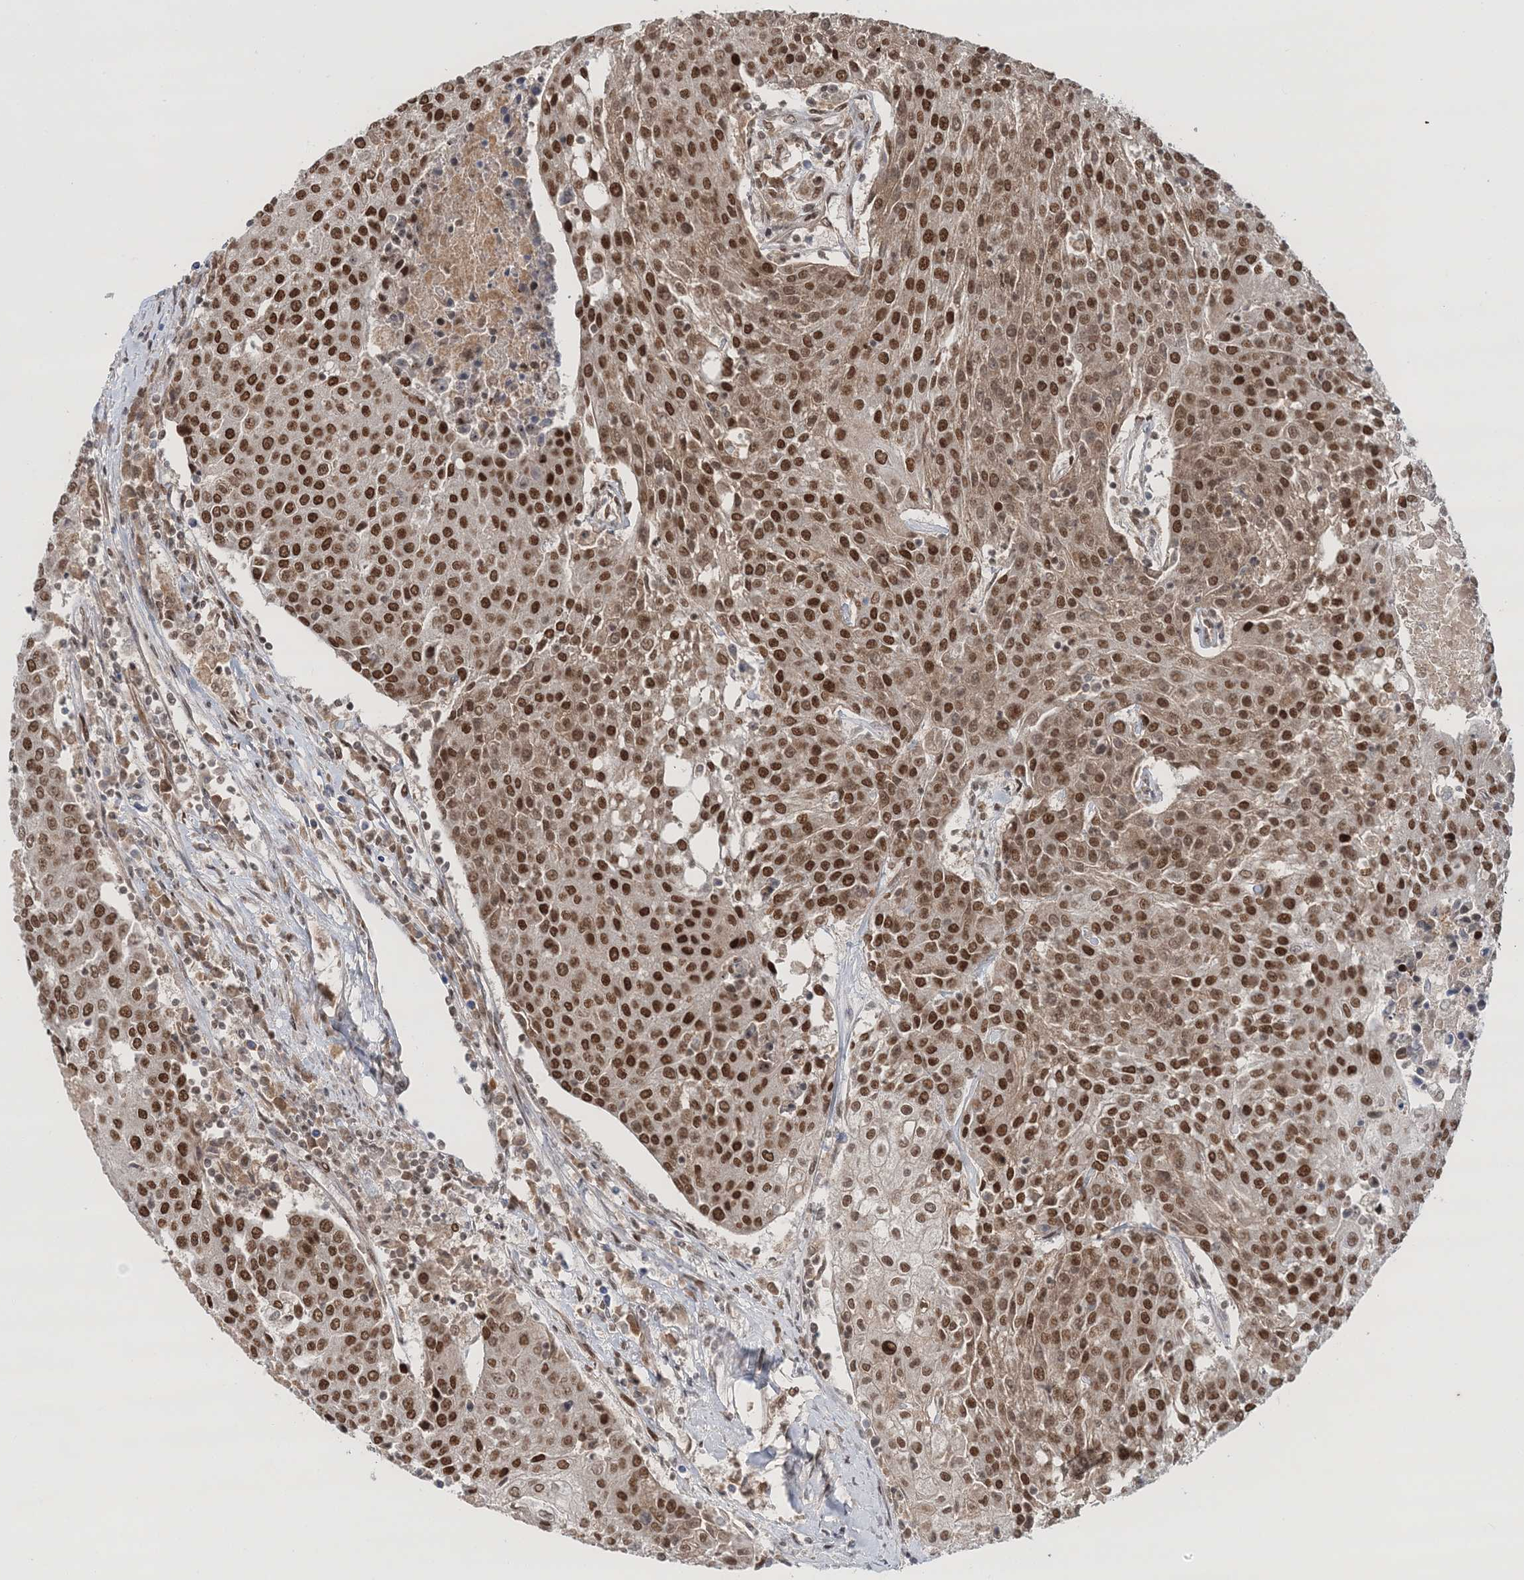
{"staining": {"intensity": "strong", "quantity": ">75%", "location": "nuclear"}, "tissue": "urothelial cancer", "cell_type": "Tumor cells", "image_type": "cancer", "snomed": [{"axis": "morphology", "description": "Urothelial carcinoma, High grade"}, {"axis": "topography", "description": "Urinary bladder"}], "caption": "This is an image of IHC staining of urothelial cancer, which shows strong expression in the nuclear of tumor cells.", "gene": "NOA1", "patient": {"sex": "female", "age": 85}}